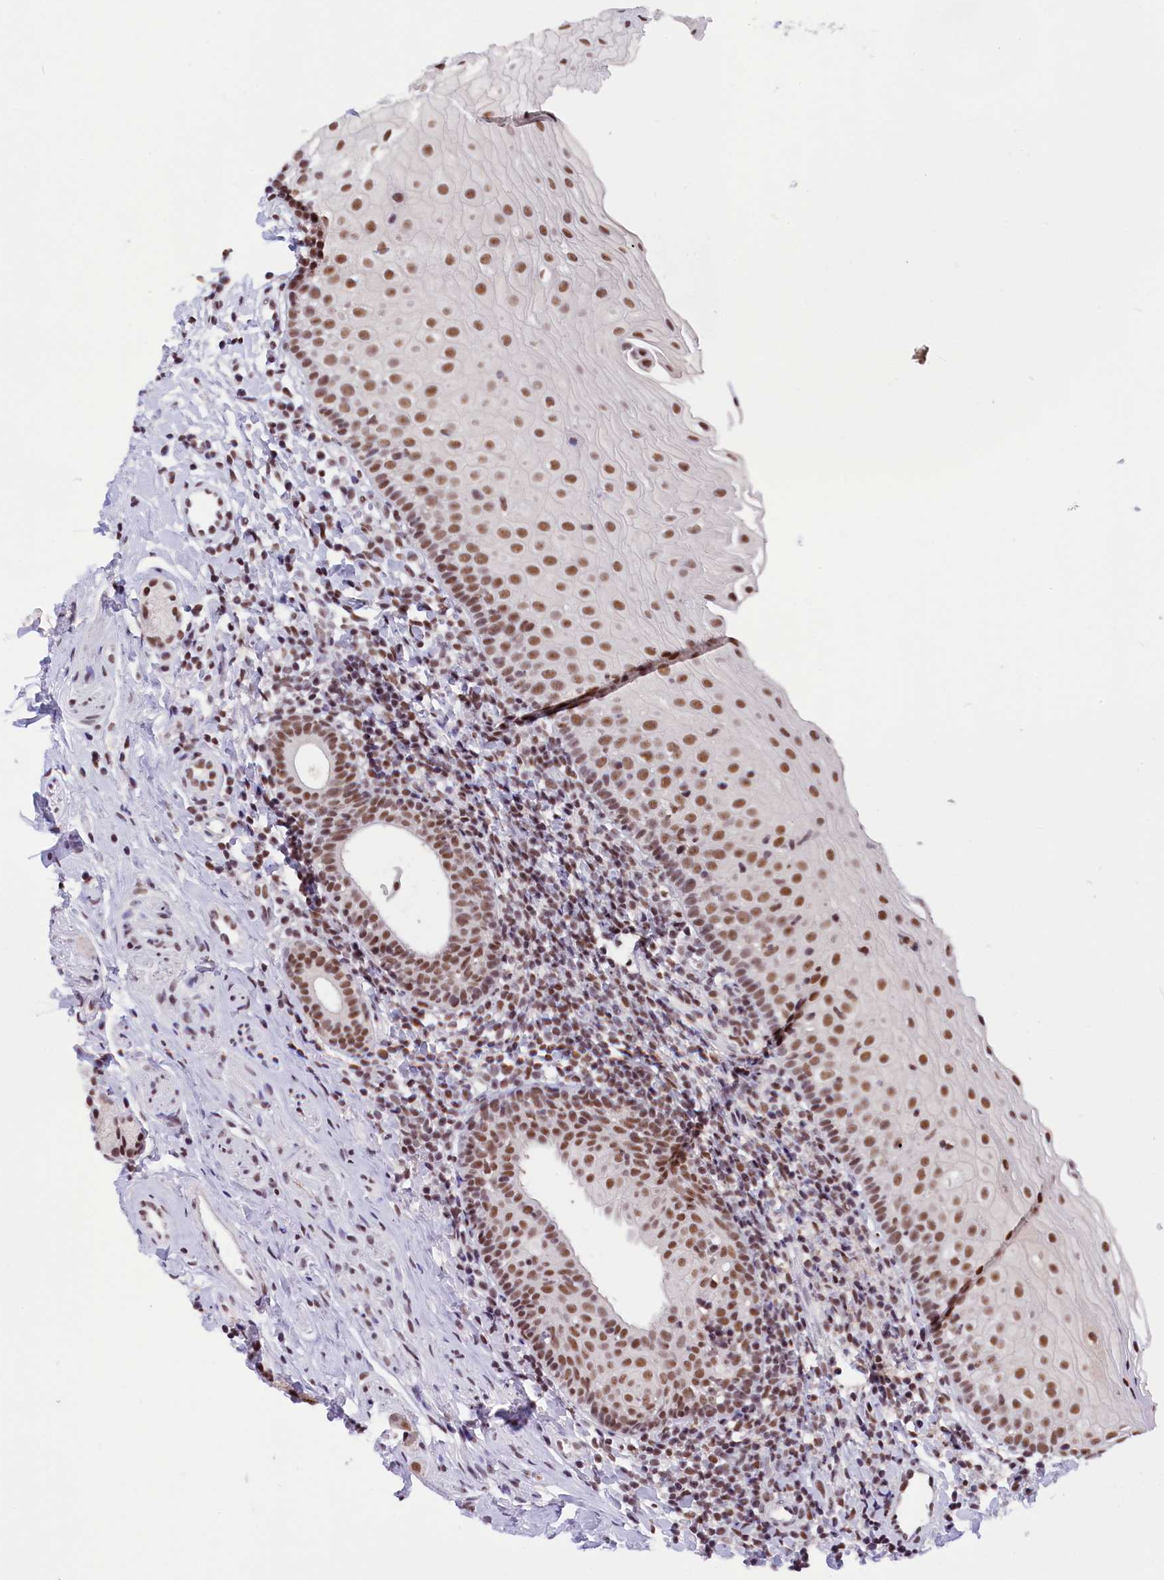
{"staining": {"intensity": "moderate", "quantity": "25%-75%", "location": "nuclear"}, "tissue": "oral mucosa", "cell_type": "Squamous epithelial cells", "image_type": "normal", "snomed": [{"axis": "morphology", "description": "Normal tissue, NOS"}, {"axis": "topography", "description": "Oral tissue"}], "caption": "The photomicrograph reveals immunohistochemical staining of benign oral mucosa. There is moderate nuclear positivity is identified in approximately 25%-75% of squamous epithelial cells.", "gene": "ZC3H4", "patient": {"sex": "male", "age": 46}}